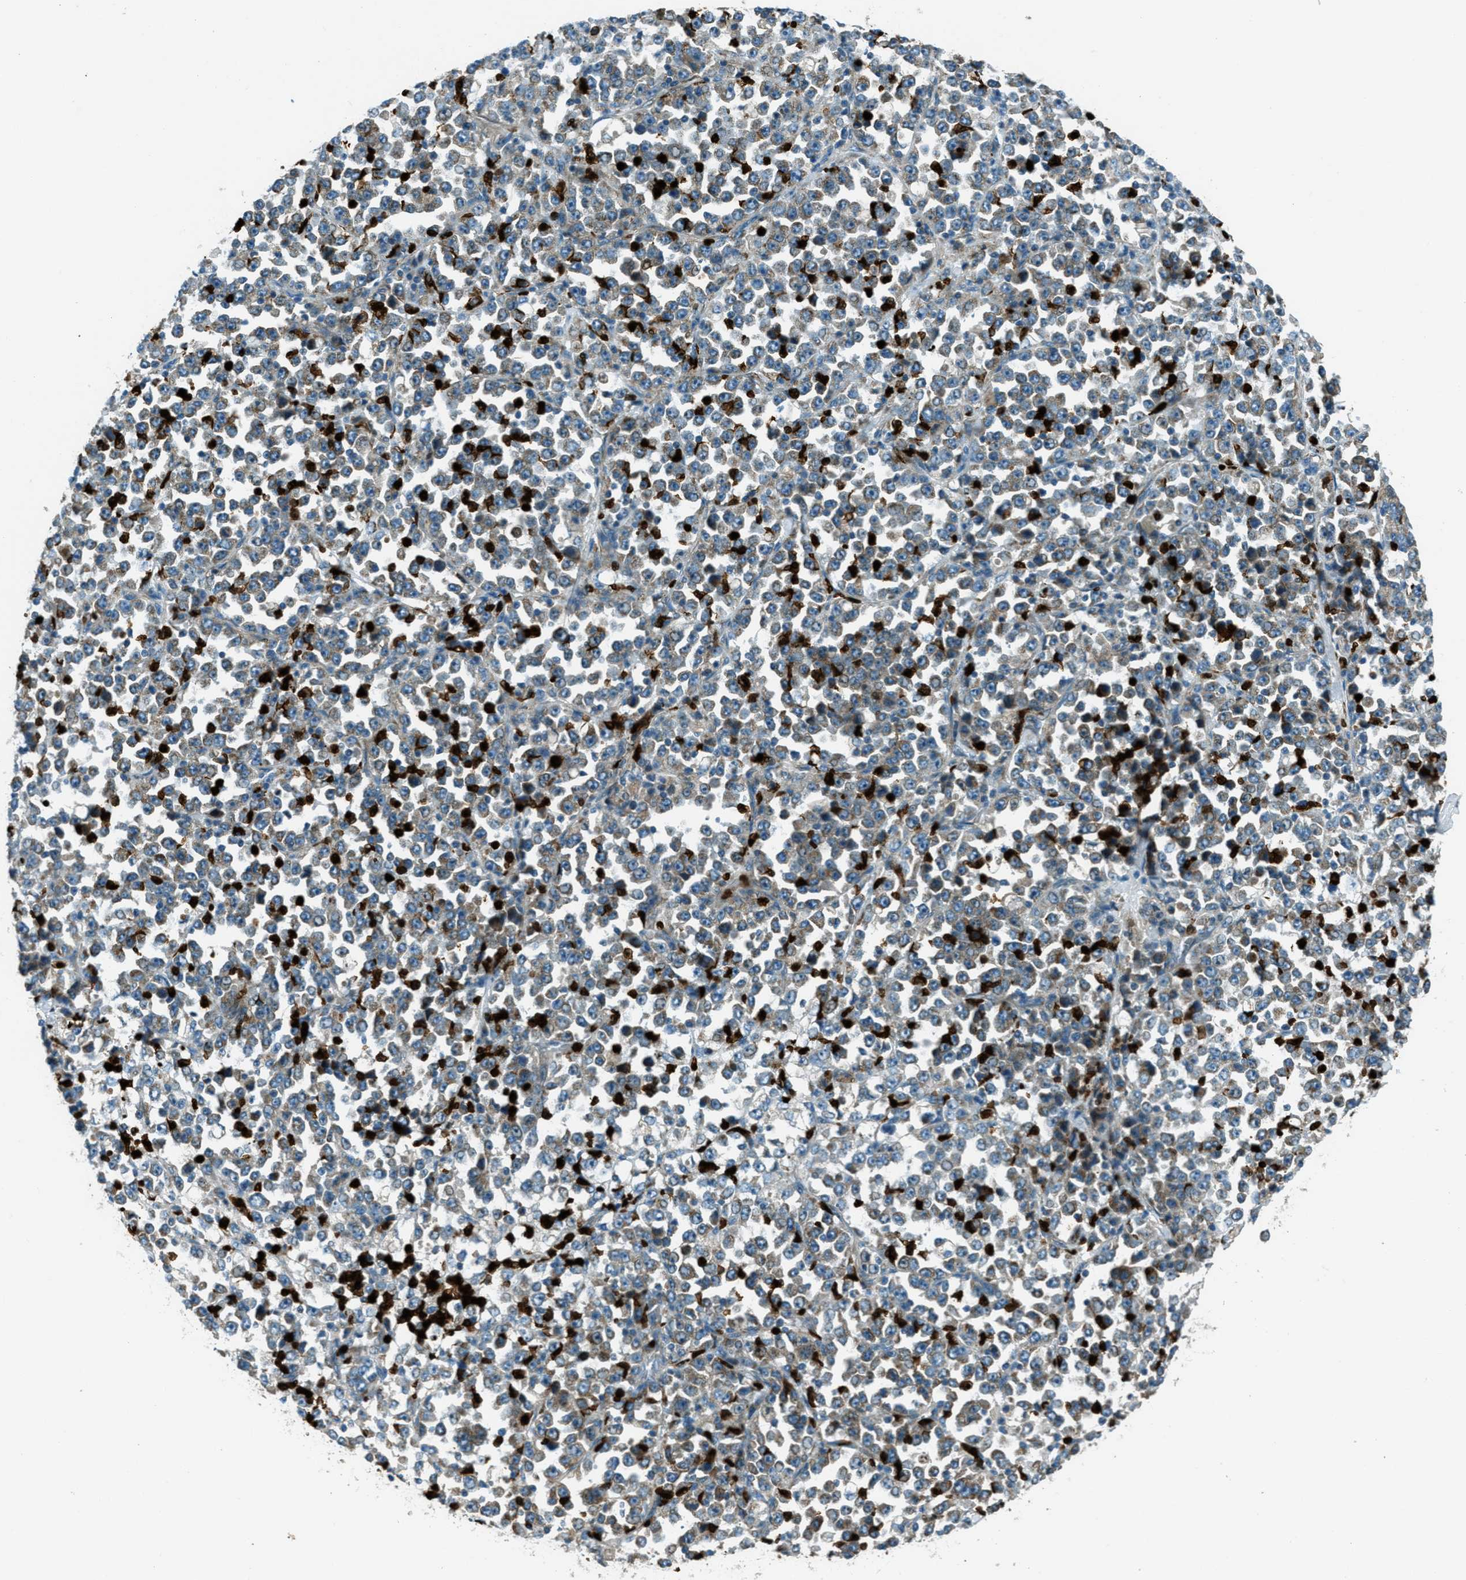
{"staining": {"intensity": "moderate", "quantity": ">75%", "location": "cytoplasmic/membranous"}, "tissue": "stomach cancer", "cell_type": "Tumor cells", "image_type": "cancer", "snomed": [{"axis": "morphology", "description": "Normal tissue, NOS"}, {"axis": "morphology", "description": "Adenocarcinoma, NOS"}, {"axis": "topography", "description": "Stomach, upper"}, {"axis": "topography", "description": "Stomach"}], "caption": "DAB immunohistochemical staining of human stomach adenocarcinoma exhibits moderate cytoplasmic/membranous protein expression in about >75% of tumor cells. The staining is performed using DAB brown chromogen to label protein expression. The nuclei are counter-stained blue using hematoxylin.", "gene": "FAR1", "patient": {"sex": "male", "age": 59}}